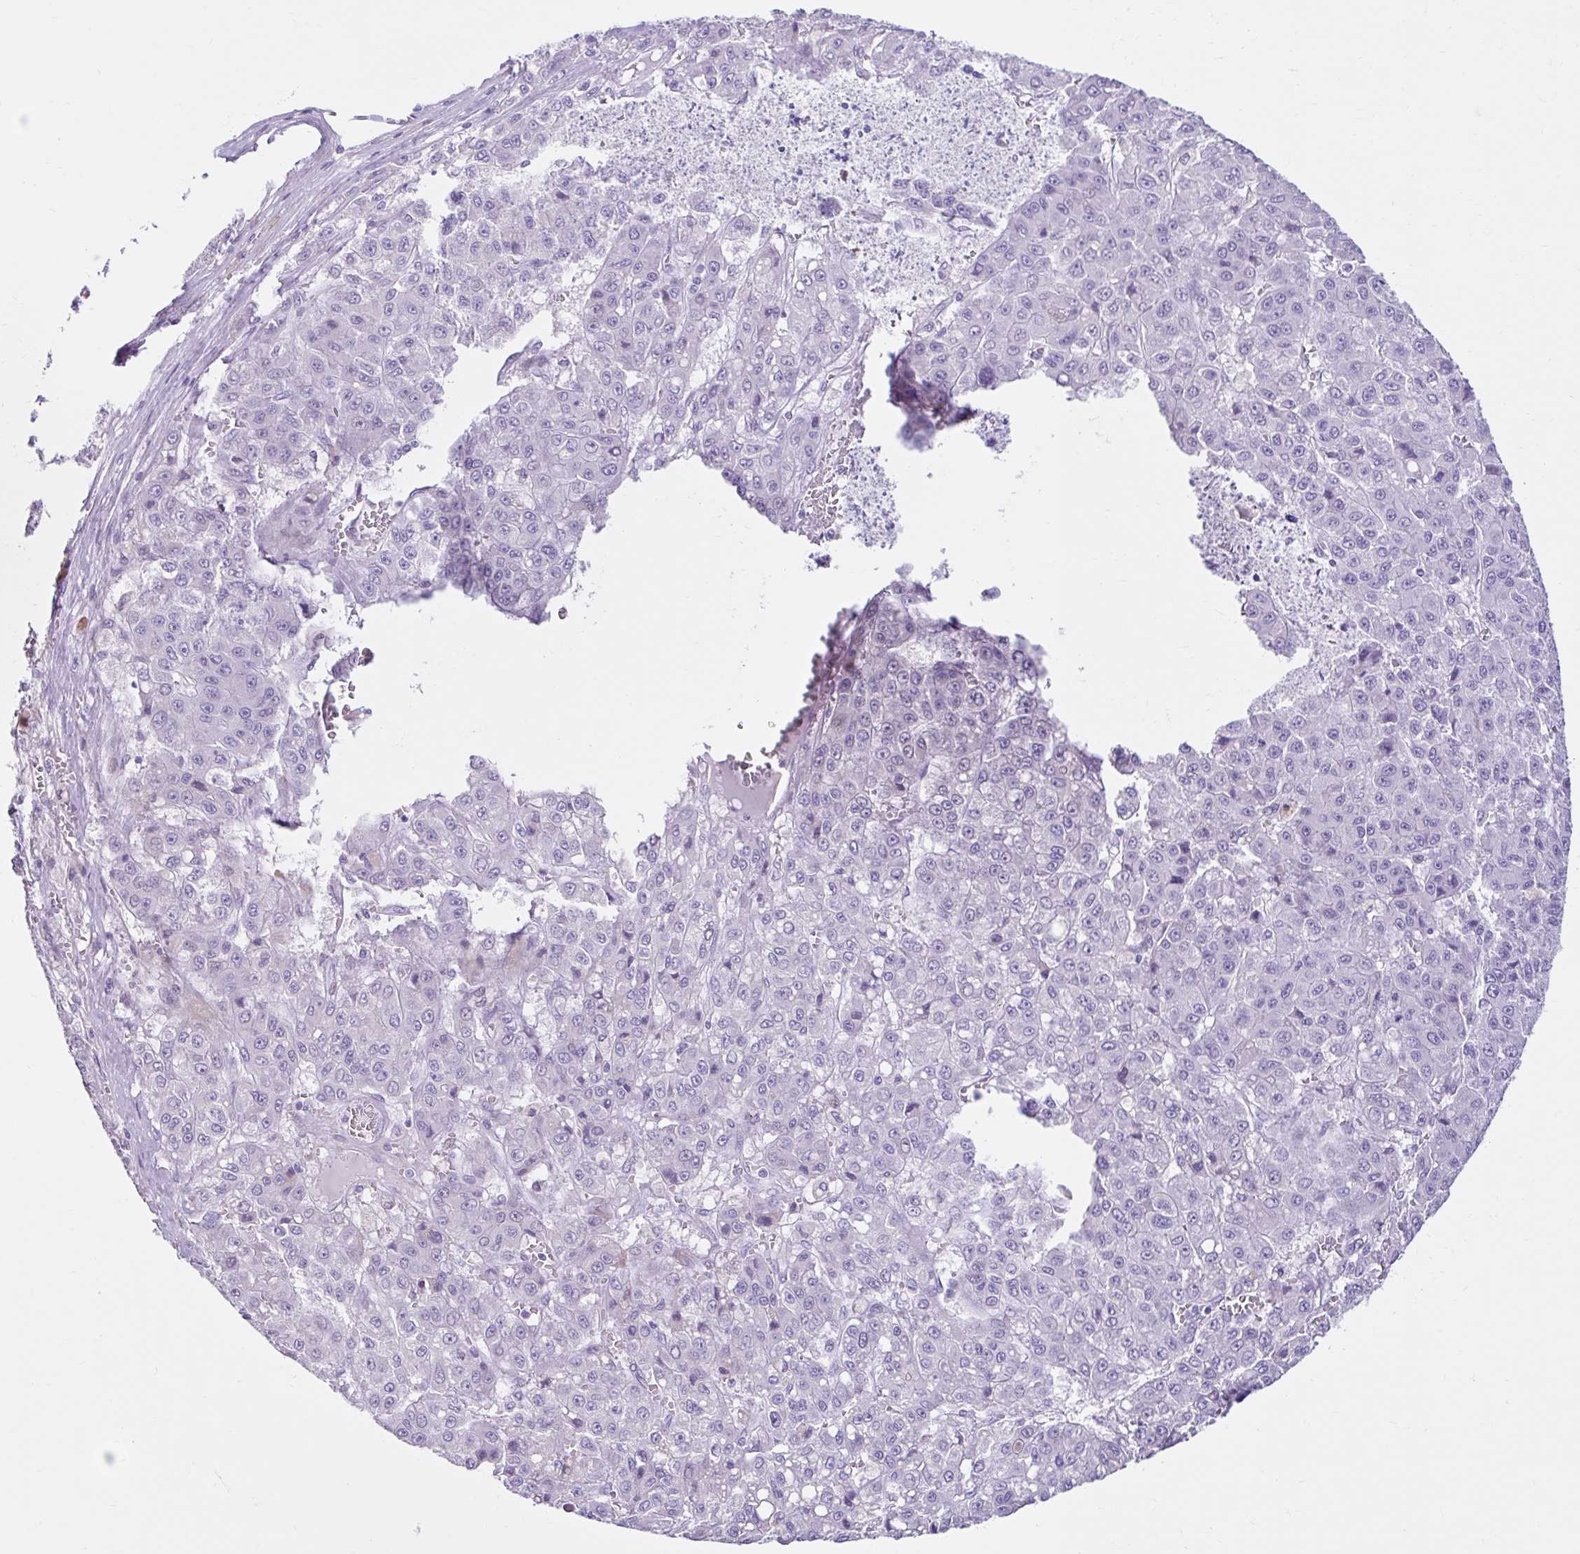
{"staining": {"intensity": "negative", "quantity": "none", "location": "none"}, "tissue": "liver cancer", "cell_type": "Tumor cells", "image_type": "cancer", "snomed": [{"axis": "morphology", "description": "Carcinoma, Hepatocellular, NOS"}, {"axis": "topography", "description": "Liver"}], "caption": "A high-resolution histopathology image shows immunohistochemistry staining of liver cancer (hepatocellular carcinoma), which shows no significant expression in tumor cells.", "gene": "NHLH2", "patient": {"sex": "male", "age": 70}}